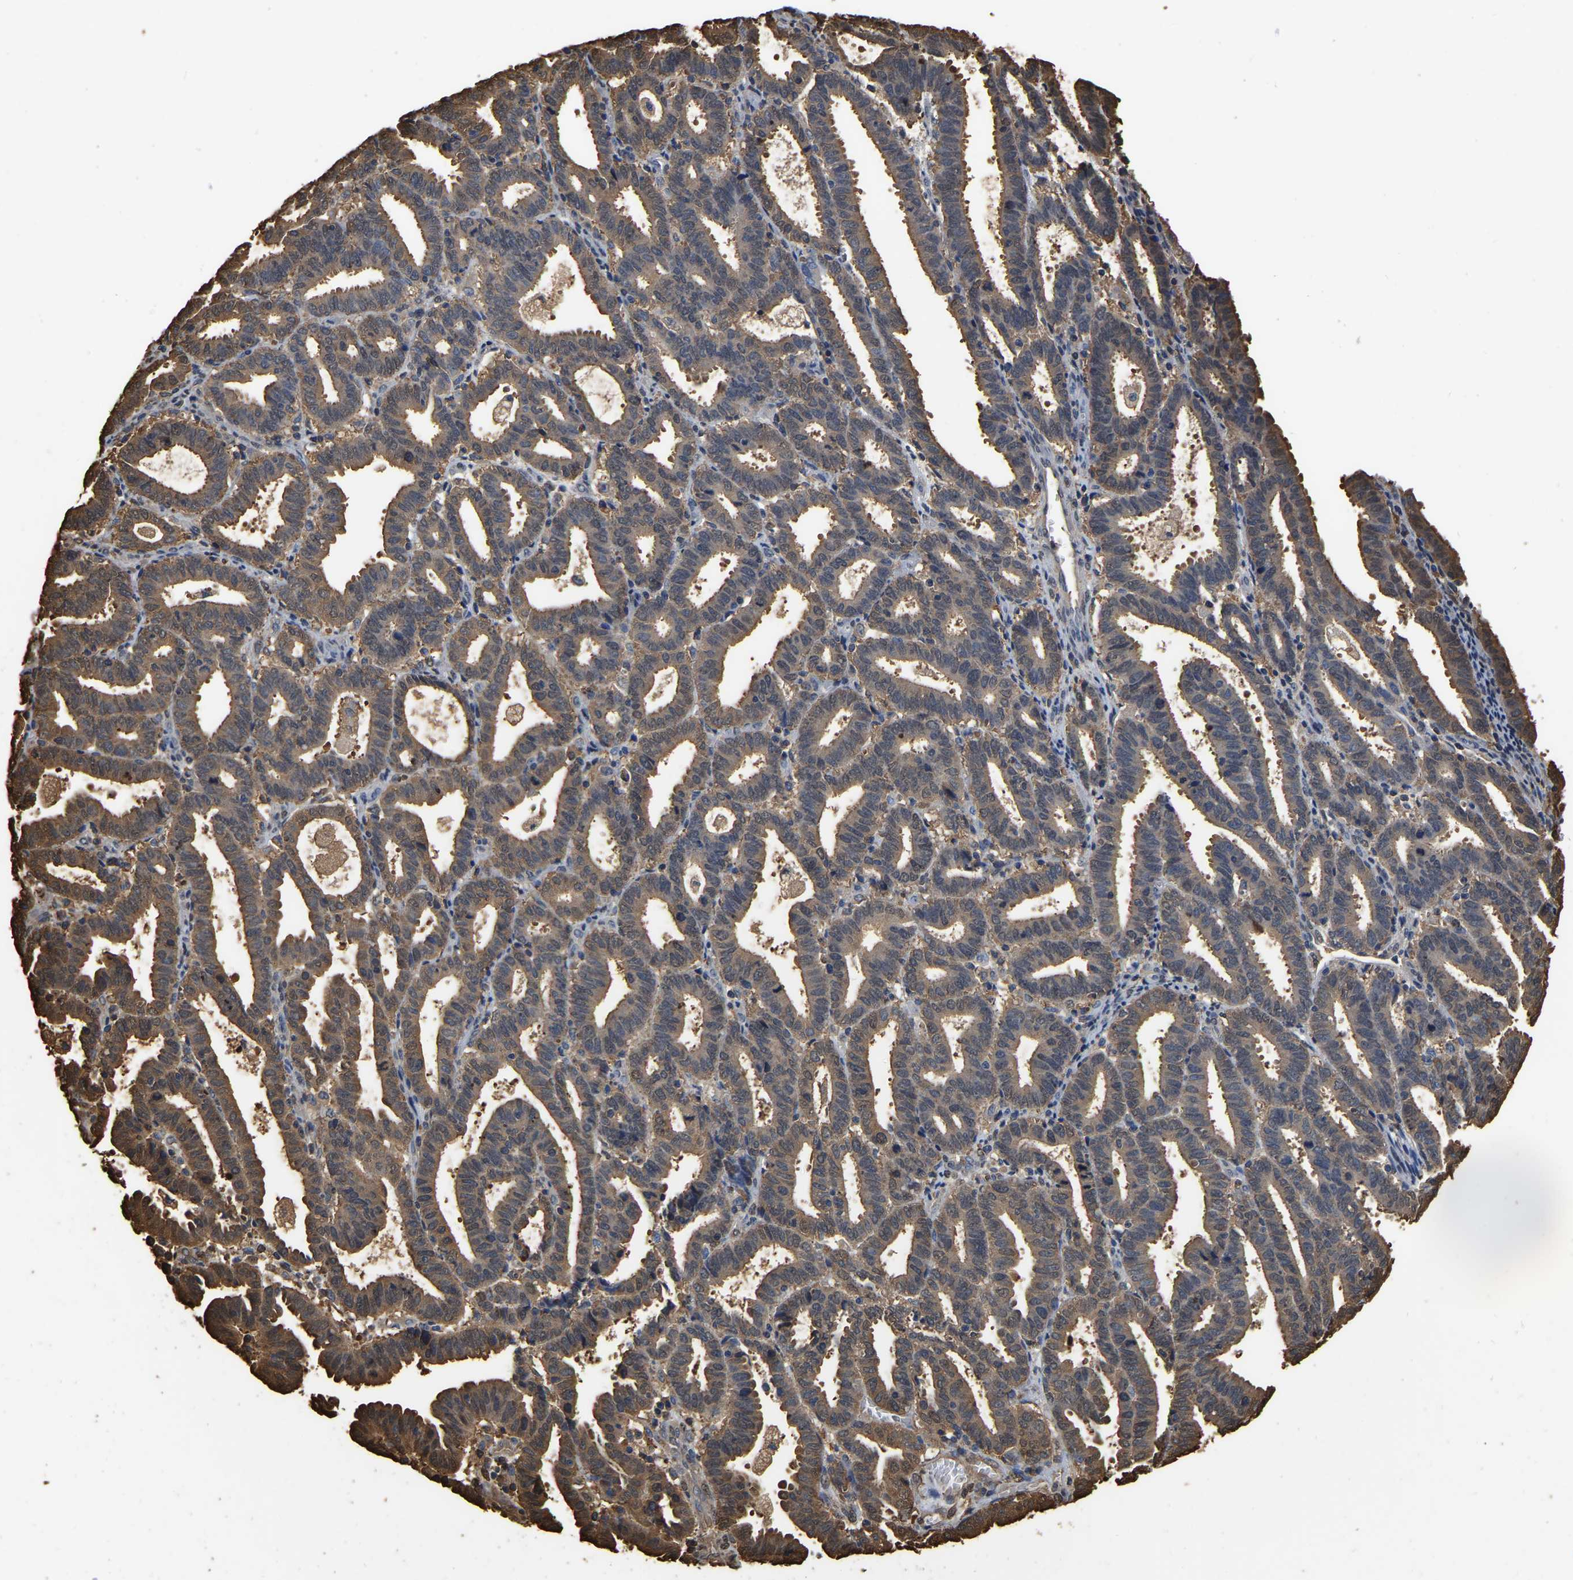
{"staining": {"intensity": "moderate", "quantity": ">75%", "location": "cytoplasmic/membranous"}, "tissue": "endometrial cancer", "cell_type": "Tumor cells", "image_type": "cancer", "snomed": [{"axis": "morphology", "description": "Adenocarcinoma, NOS"}, {"axis": "topography", "description": "Uterus"}], "caption": "Endometrial cancer (adenocarcinoma) stained with DAB immunohistochemistry (IHC) shows medium levels of moderate cytoplasmic/membranous positivity in approximately >75% of tumor cells.", "gene": "LDHB", "patient": {"sex": "female", "age": 83}}